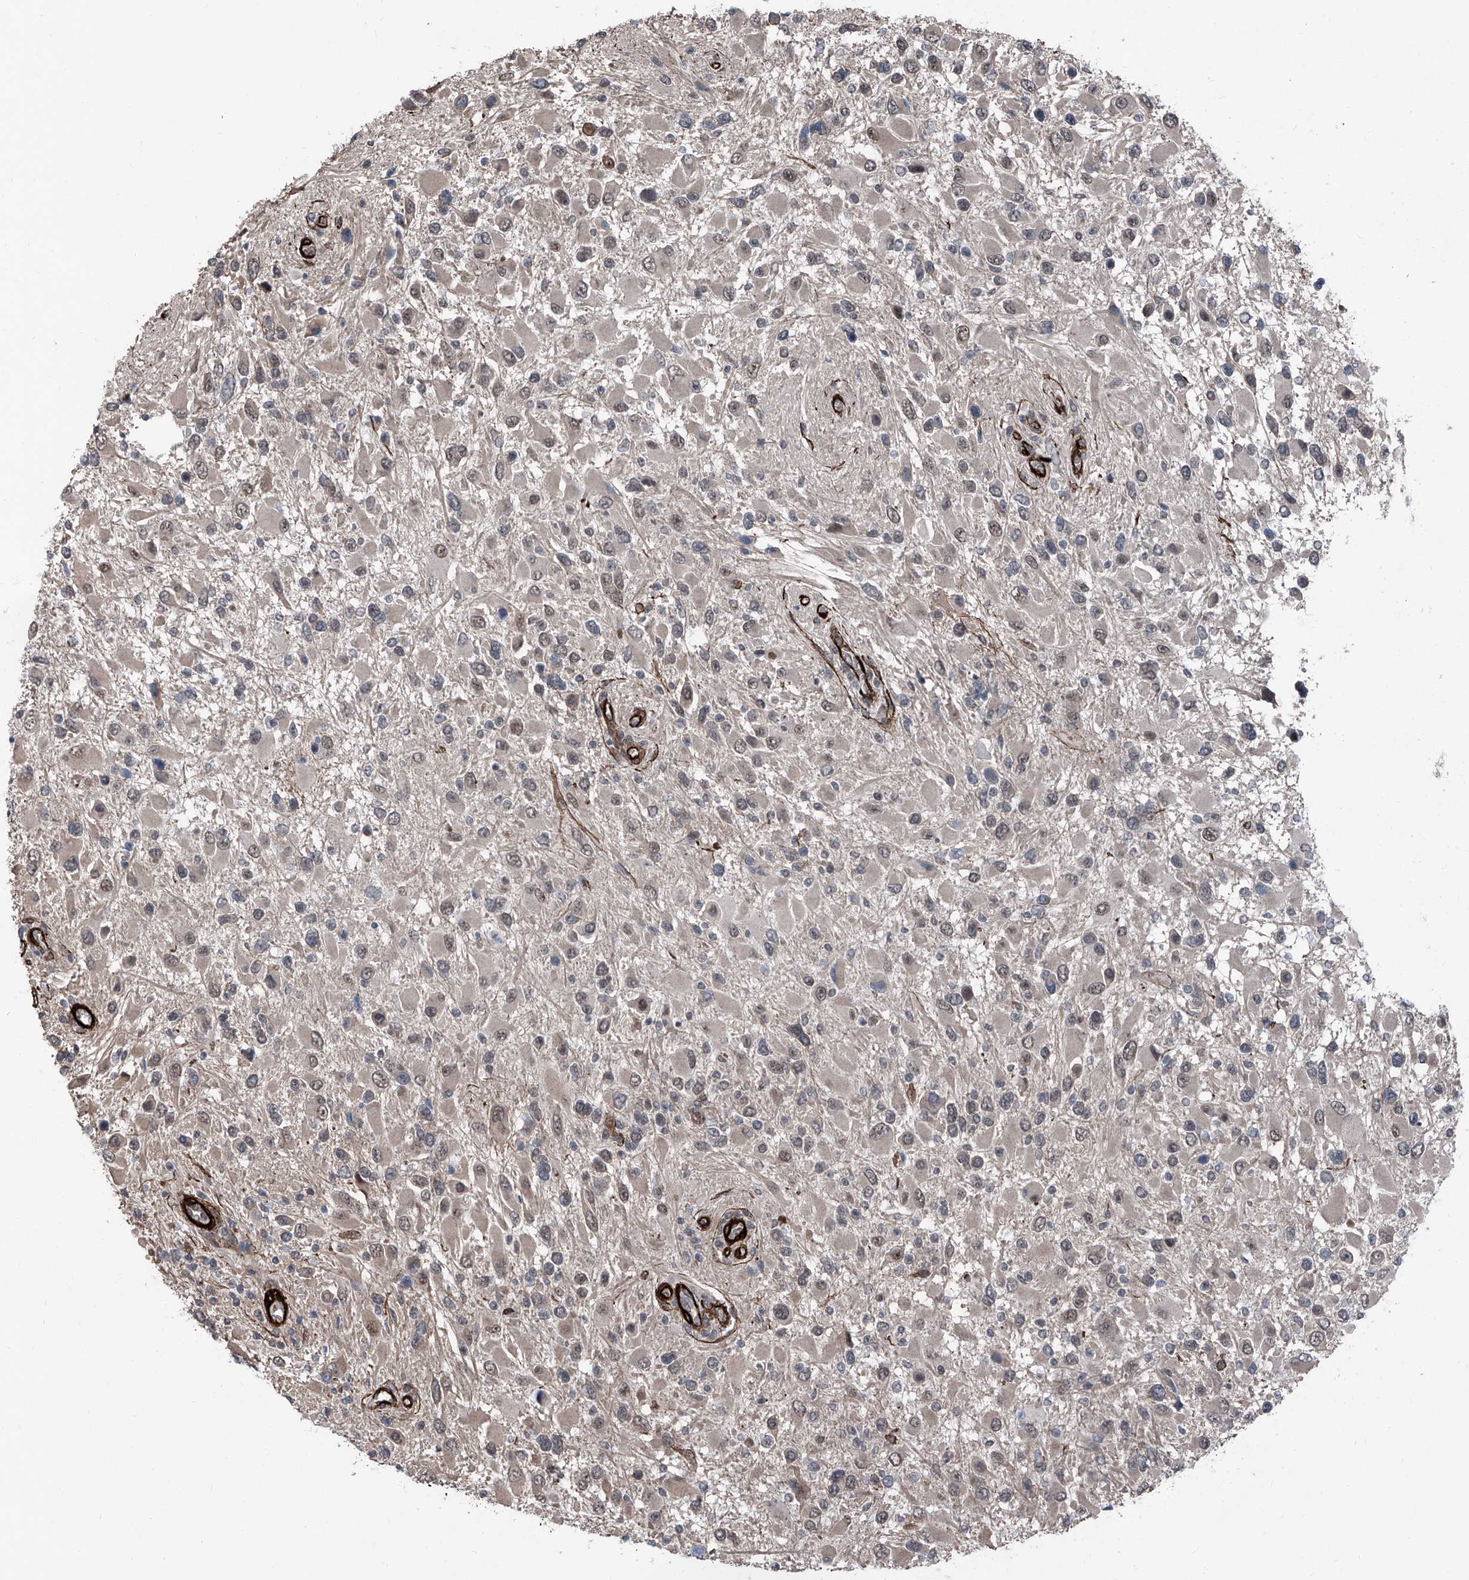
{"staining": {"intensity": "negative", "quantity": "none", "location": "none"}, "tissue": "glioma", "cell_type": "Tumor cells", "image_type": "cancer", "snomed": [{"axis": "morphology", "description": "Glioma, malignant, High grade"}, {"axis": "topography", "description": "Brain"}], "caption": "Immunohistochemistry (IHC) photomicrograph of human malignant high-grade glioma stained for a protein (brown), which shows no staining in tumor cells.", "gene": "COA7", "patient": {"sex": "male", "age": 53}}